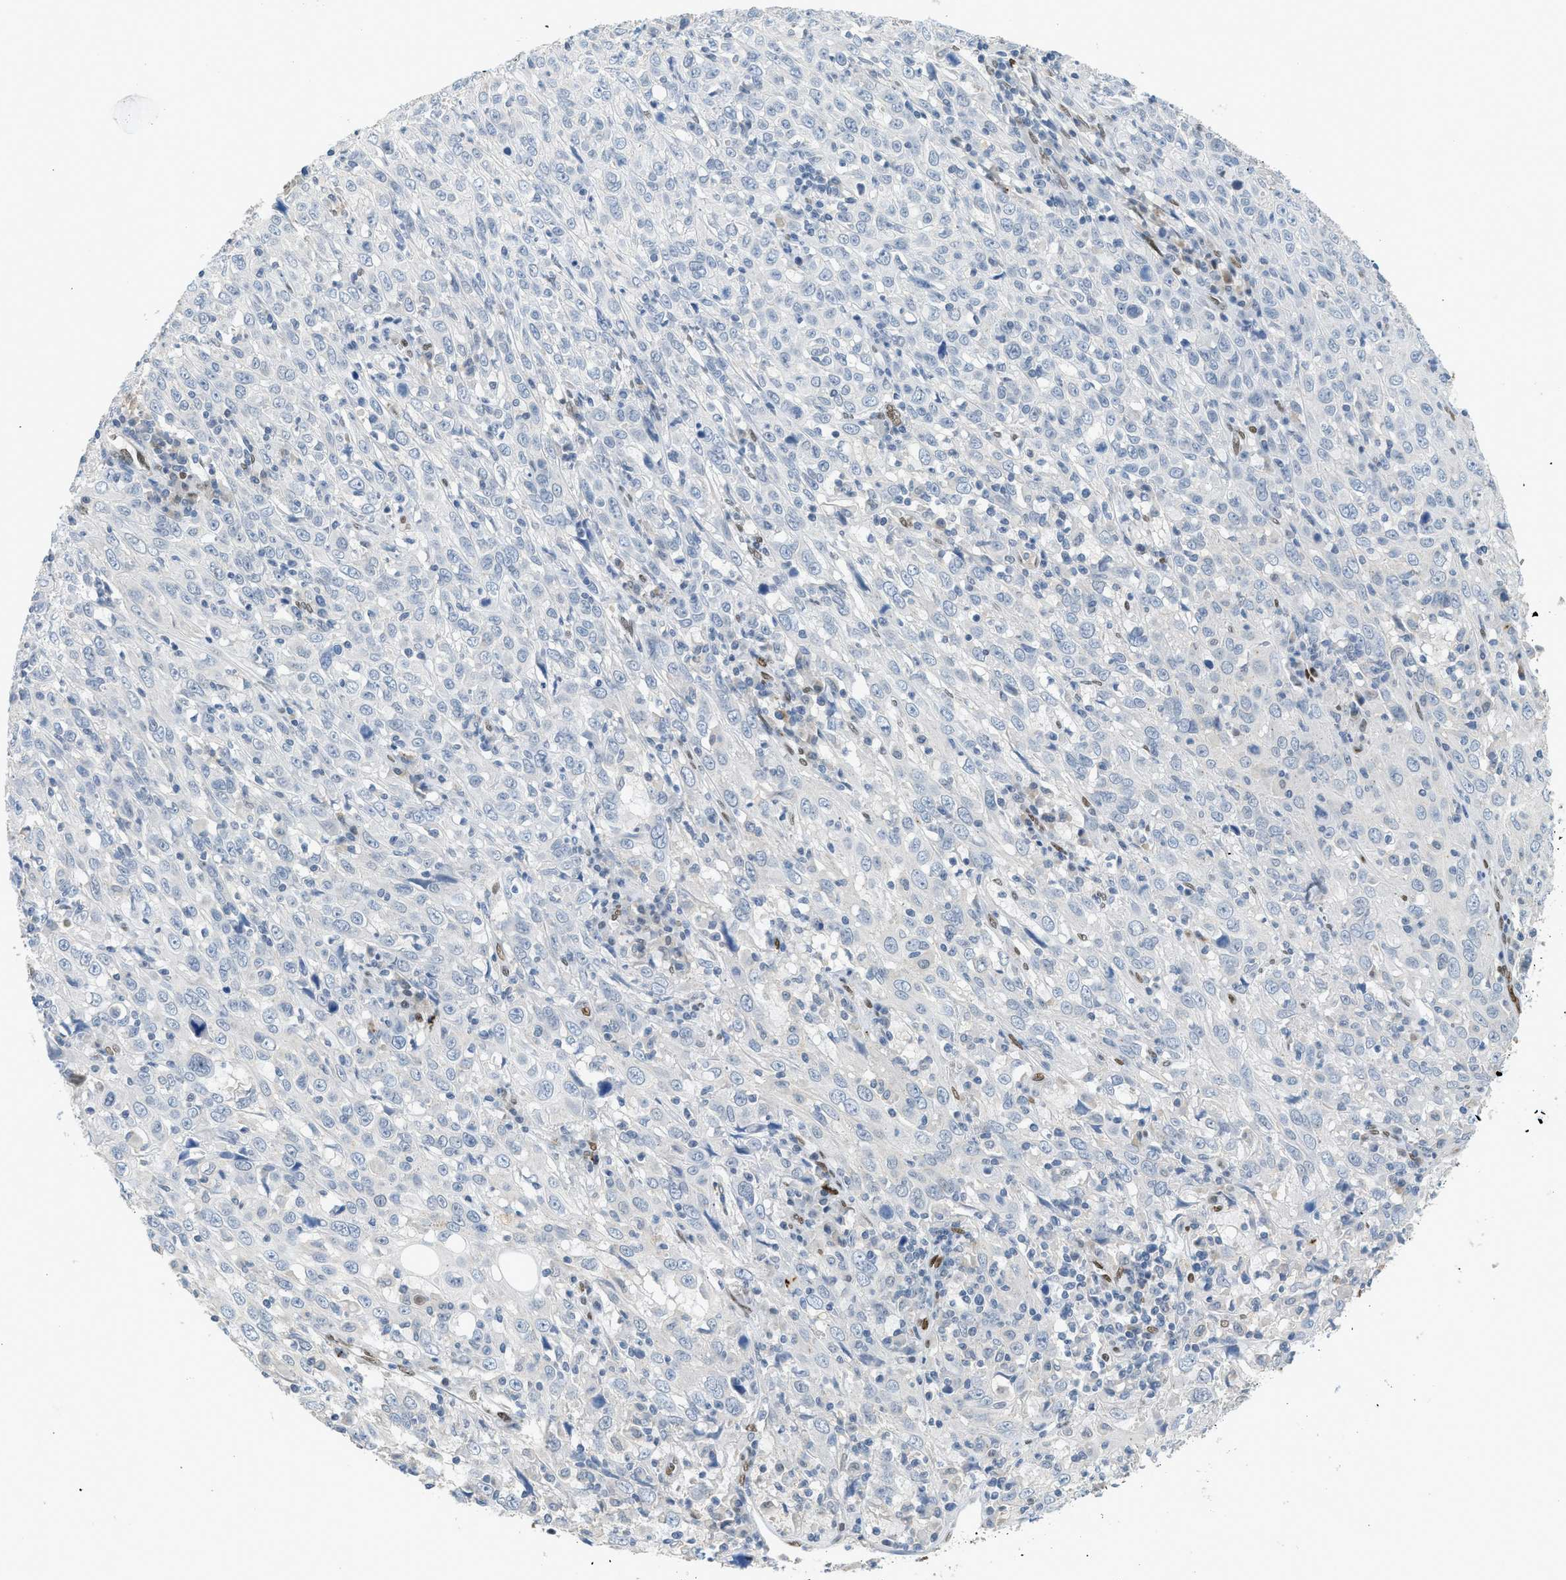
{"staining": {"intensity": "negative", "quantity": "none", "location": "none"}, "tissue": "cervical cancer", "cell_type": "Tumor cells", "image_type": "cancer", "snomed": [{"axis": "morphology", "description": "Squamous cell carcinoma, NOS"}, {"axis": "topography", "description": "Cervix"}], "caption": "This is an immunohistochemistry photomicrograph of human squamous cell carcinoma (cervical). There is no staining in tumor cells.", "gene": "ZBTB20", "patient": {"sex": "female", "age": 46}}